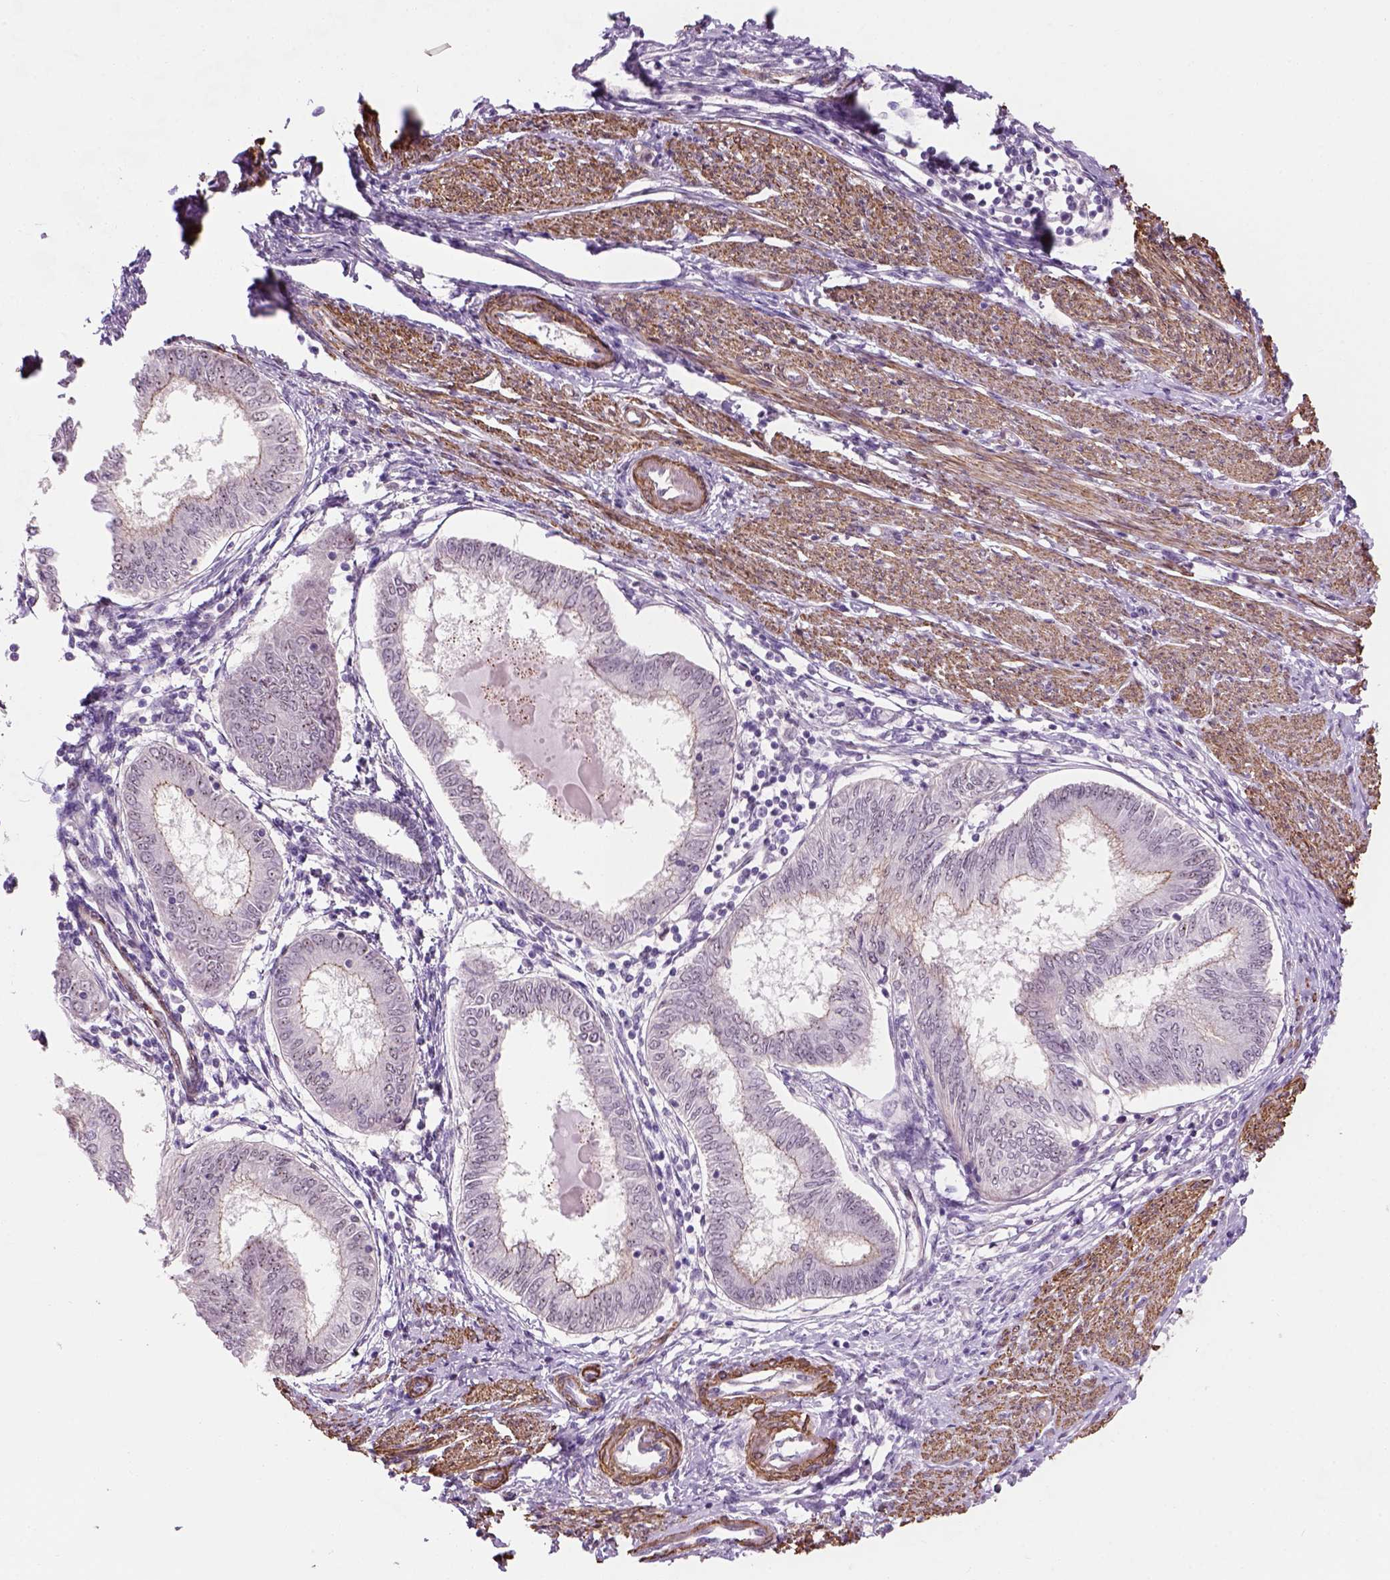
{"staining": {"intensity": "weak", "quantity": "25%-75%", "location": "nuclear"}, "tissue": "endometrial cancer", "cell_type": "Tumor cells", "image_type": "cancer", "snomed": [{"axis": "morphology", "description": "Adenocarcinoma, NOS"}, {"axis": "topography", "description": "Endometrium"}], "caption": "Endometrial cancer (adenocarcinoma) was stained to show a protein in brown. There is low levels of weak nuclear staining in approximately 25%-75% of tumor cells. Nuclei are stained in blue.", "gene": "RRS1", "patient": {"sex": "female", "age": 68}}